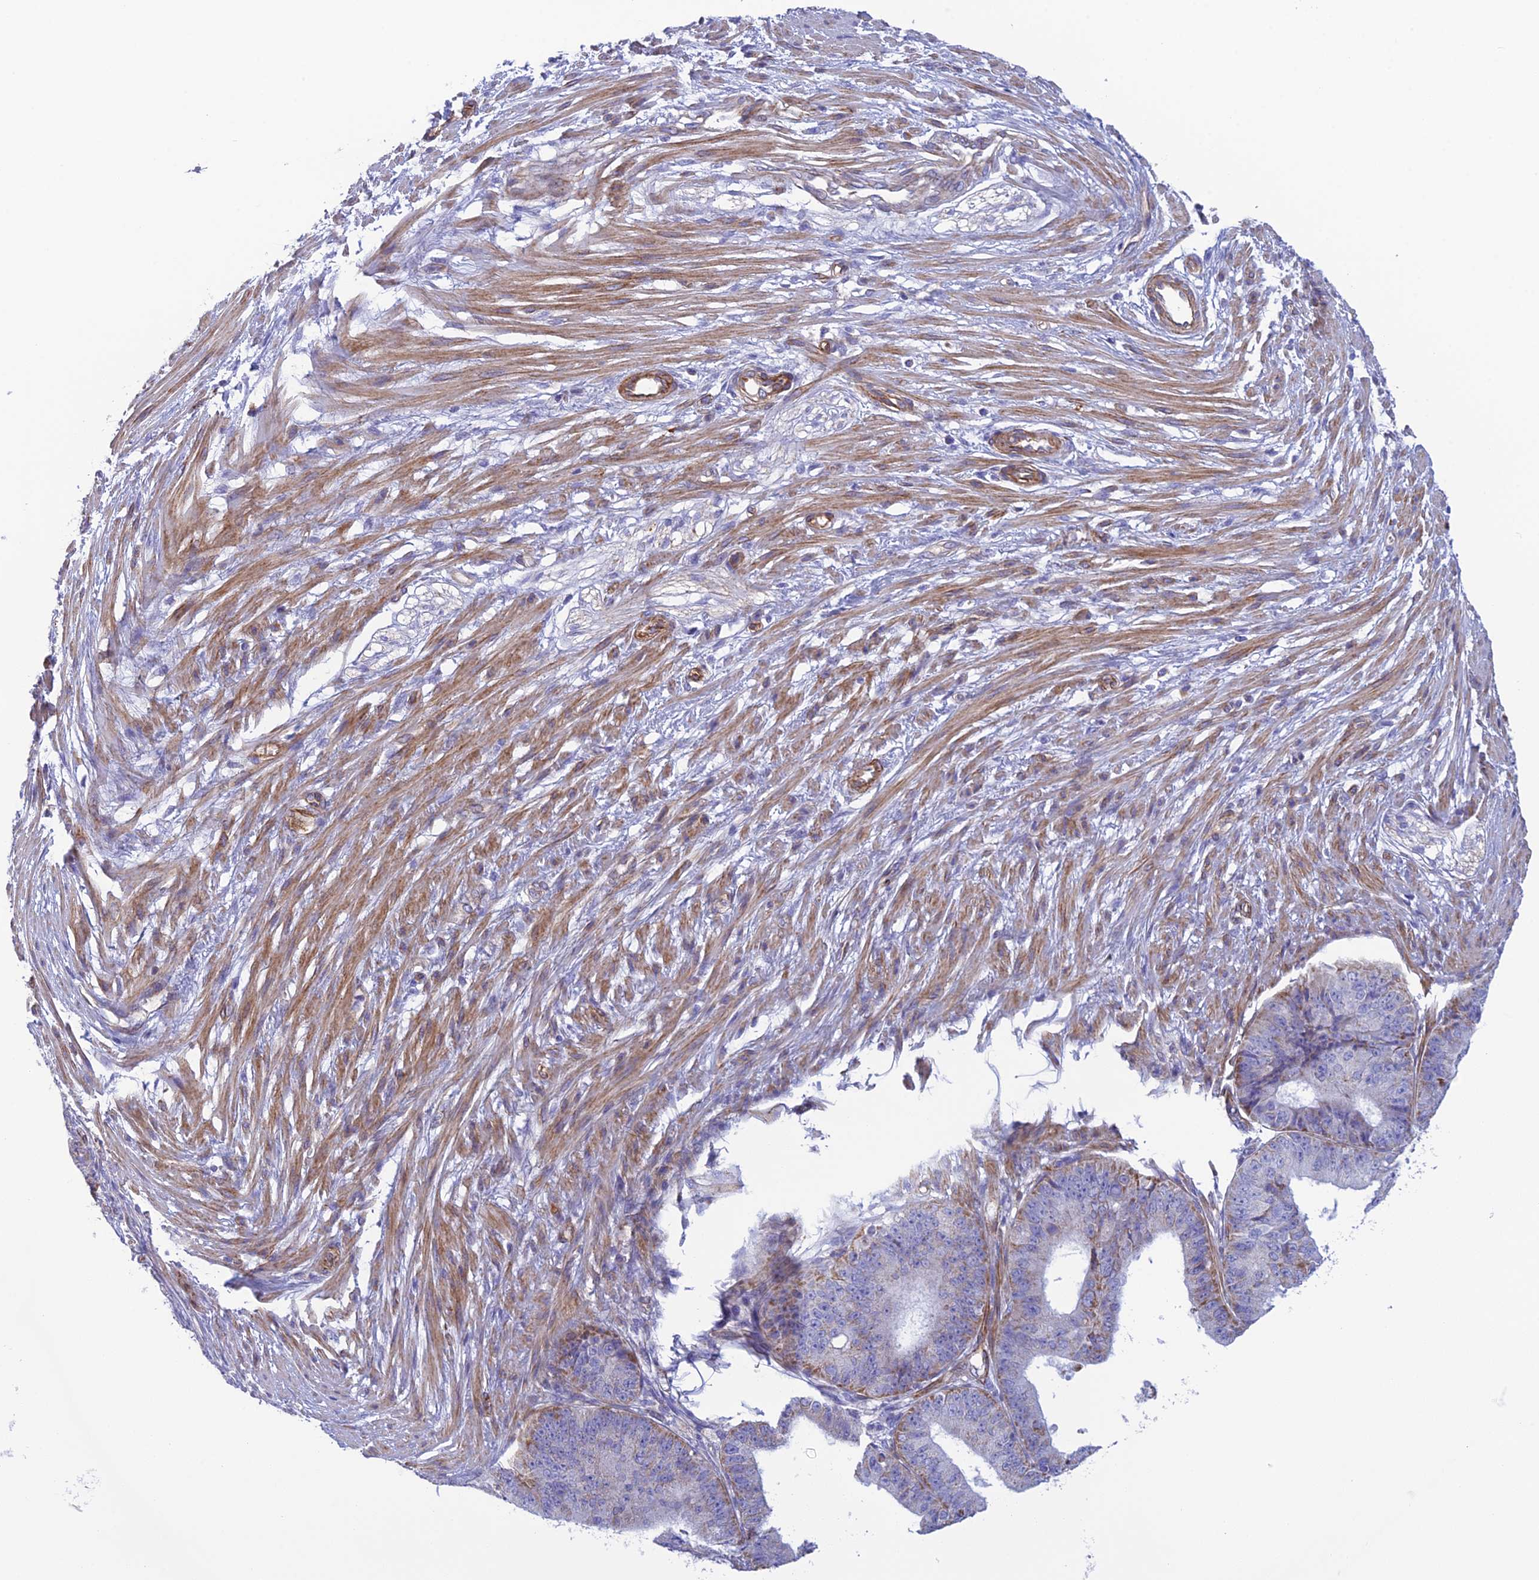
{"staining": {"intensity": "weak", "quantity": "<25%", "location": "cytoplasmic/membranous"}, "tissue": "ovarian cancer", "cell_type": "Tumor cells", "image_type": "cancer", "snomed": [{"axis": "morphology", "description": "Carcinoma, endometroid"}, {"axis": "topography", "description": "Appendix"}, {"axis": "topography", "description": "Ovary"}], "caption": "An immunohistochemistry (IHC) micrograph of ovarian cancer is shown. There is no staining in tumor cells of ovarian cancer.", "gene": "POMGNT1", "patient": {"sex": "female", "age": 42}}